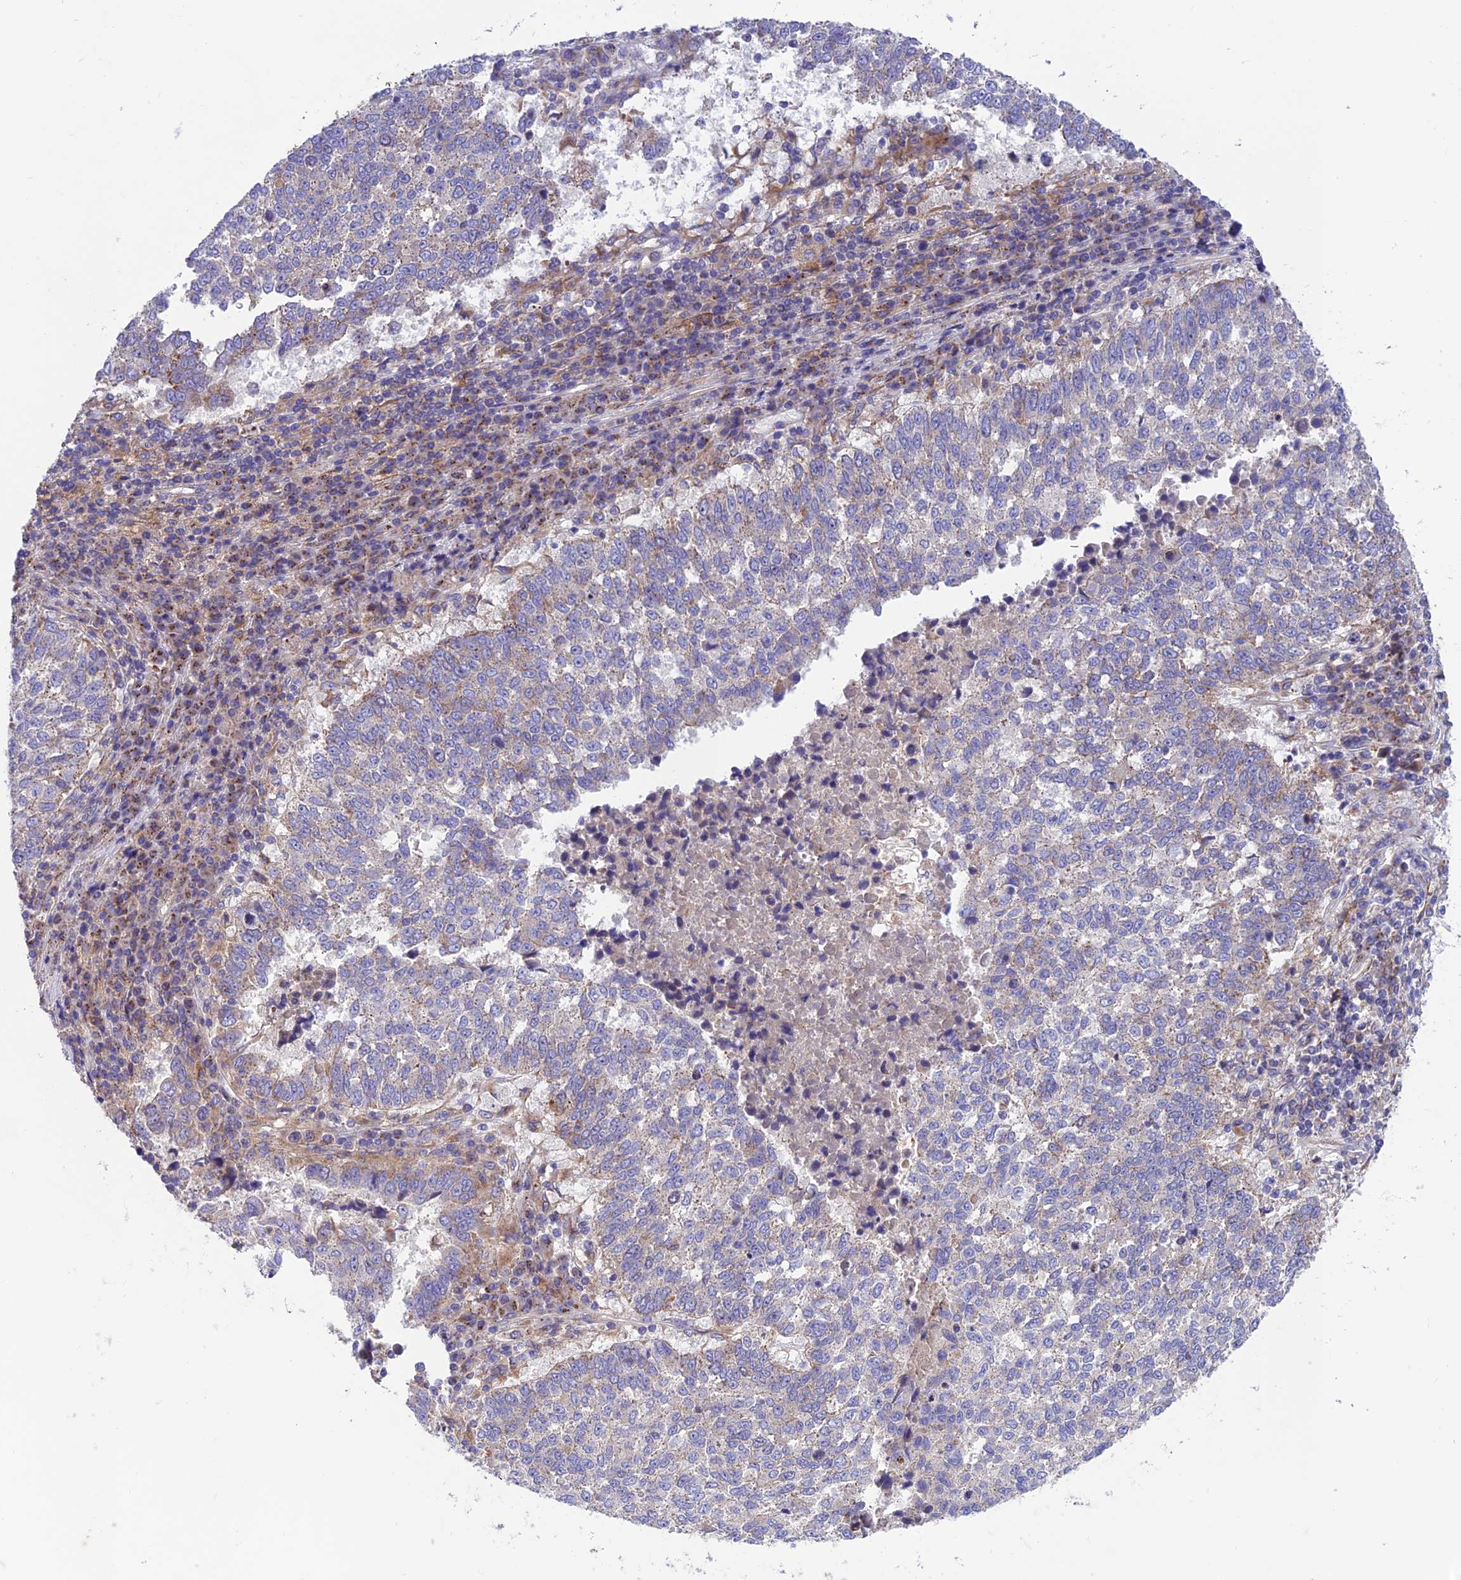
{"staining": {"intensity": "negative", "quantity": "none", "location": "none"}, "tissue": "lung cancer", "cell_type": "Tumor cells", "image_type": "cancer", "snomed": [{"axis": "morphology", "description": "Squamous cell carcinoma, NOS"}, {"axis": "topography", "description": "Lung"}], "caption": "A high-resolution micrograph shows immunohistochemistry staining of squamous cell carcinoma (lung), which exhibits no significant staining in tumor cells.", "gene": "VPS16", "patient": {"sex": "male", "age": 73}}